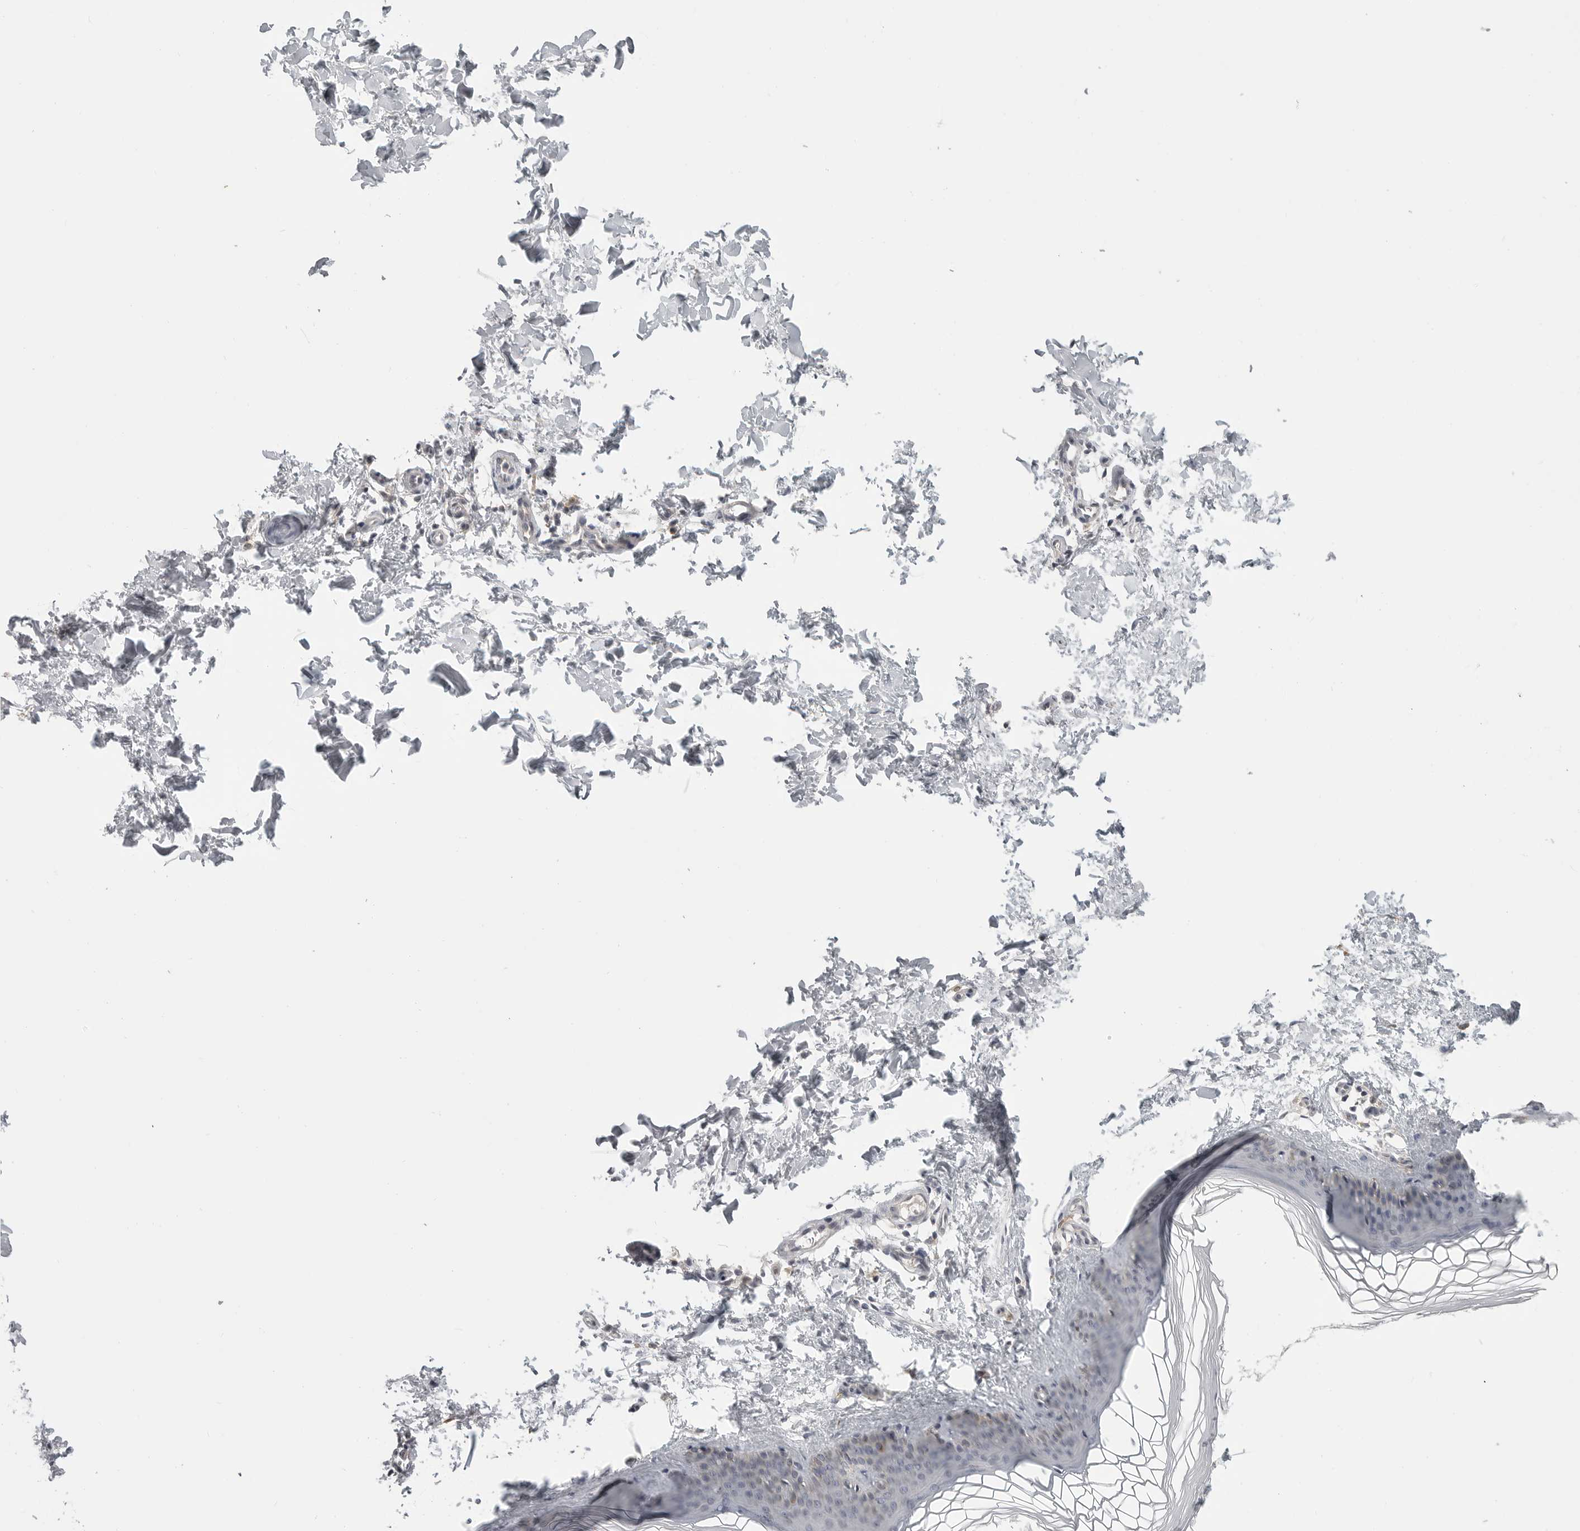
{"staining": {"intensity": "negative", "quantity": "none", "location": "none"}, "tissue": "skin", "cell_type": "Fibroblasts", "image_type": "normal", "snomed": [{"axis": "morphology", "description": "Normal tissue, NOS"}, {"axis": "topography", "description": "Skin"}], "caption": "High magnification brightfield microscopy of unremarkable skin stained with DAB (3,3'-diaminobenzidine) (brown) and counterstained with hematoxylin (blue): fibroblasts show no significant staining.", "gene": "IFNGR1", "patient": {"sex": "female", "age": 27}}